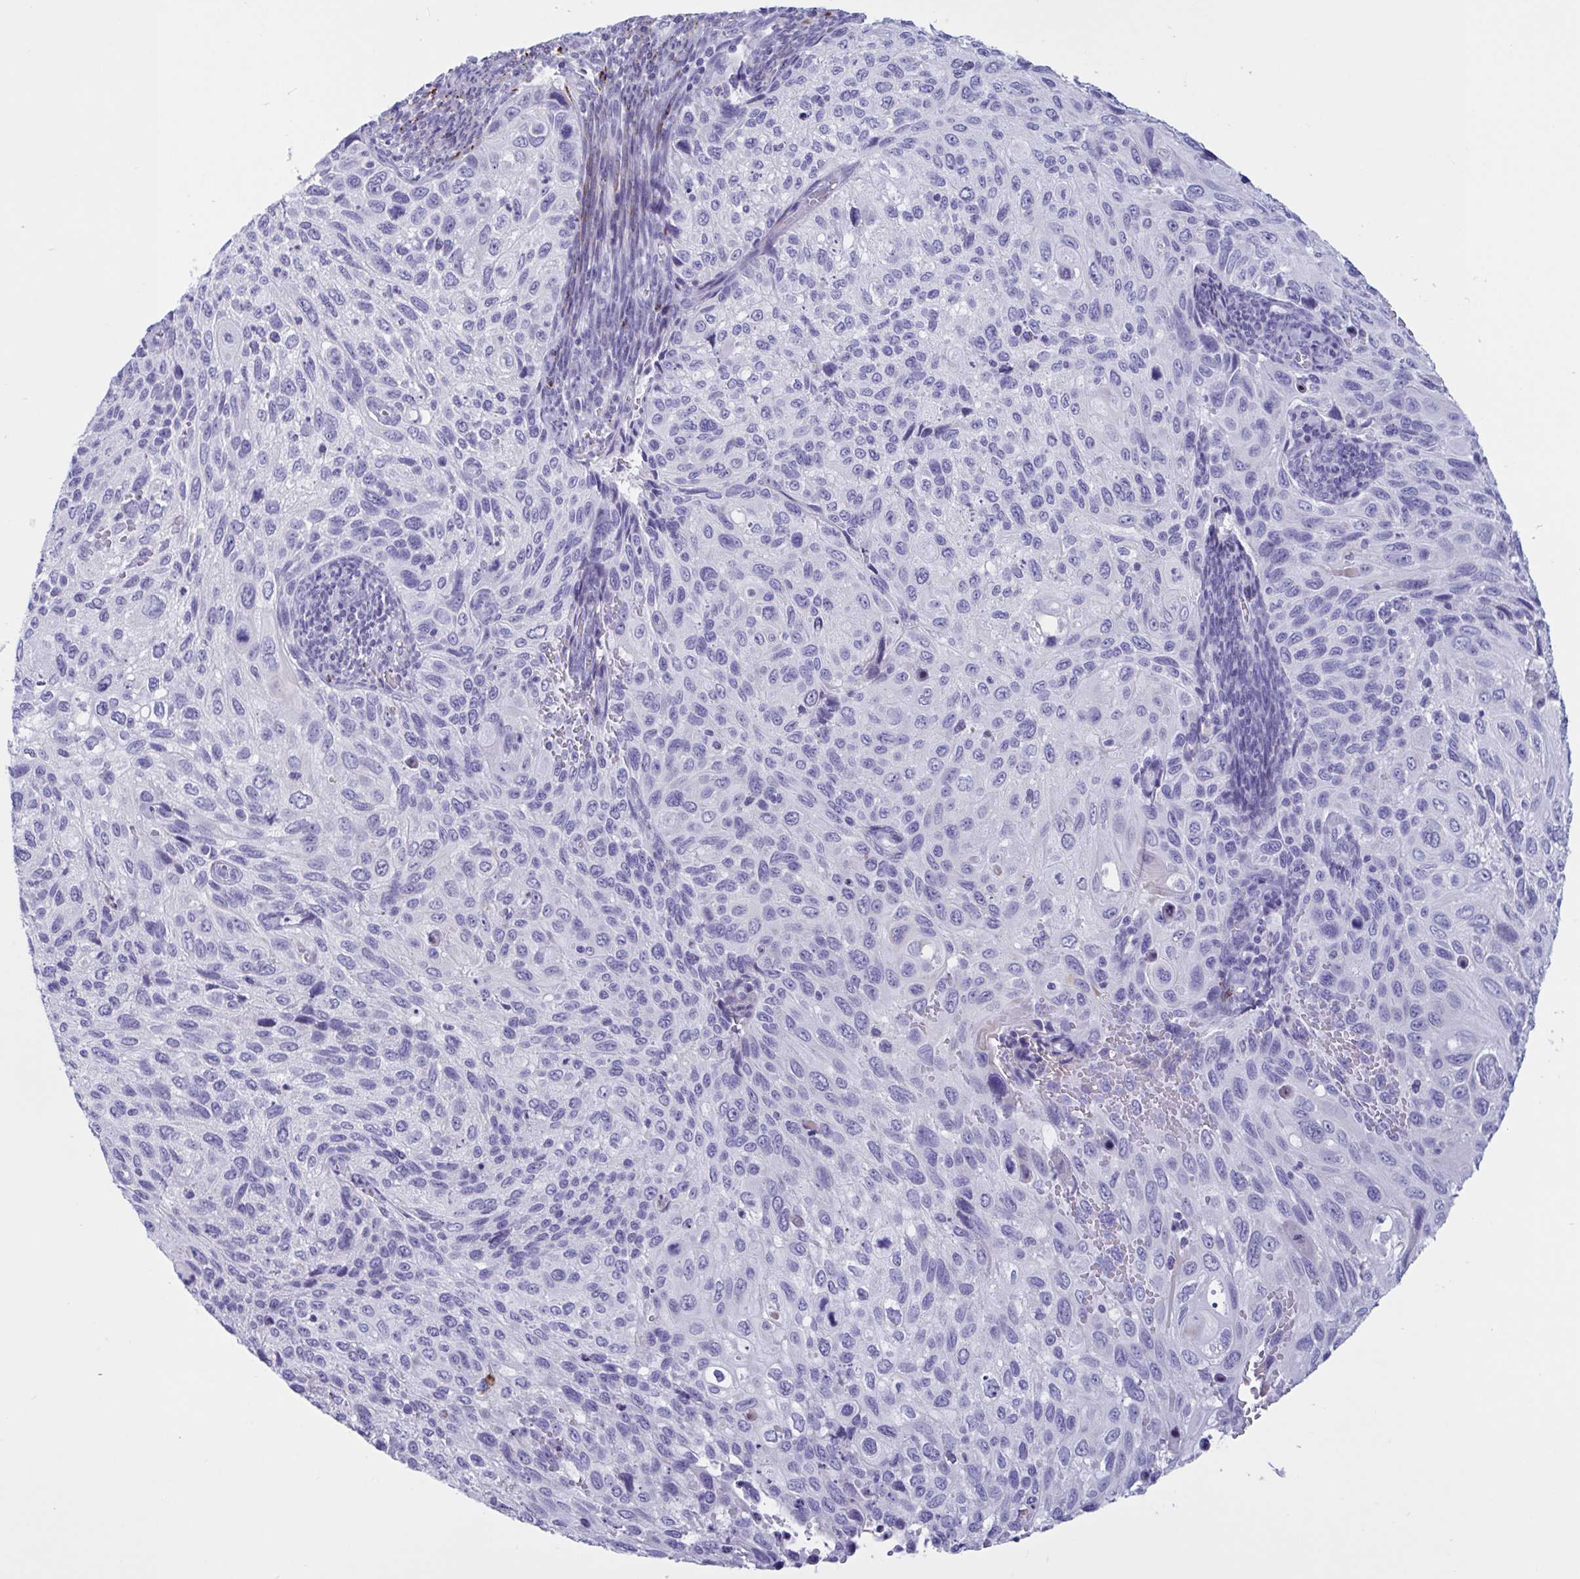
{"staining": {"intensity": "negative", "quantity": "none", "location": "none"}, "tissue": "cervical cancer", "cell_type": "Tumor cells", "image_type": "cancer", "snomed": [{"axis": "morphology", "description": "Squamous cell carcinoma, NOS"}, {"axis": "topography", "description": "Cervix"}], "caption": "Immunohistochemistry of human cervical squamous cell carcinoma demonstrates no staining in tumor cells.", "gene": "OXLD1", "patient": {"sex": "female", "age": 70}}